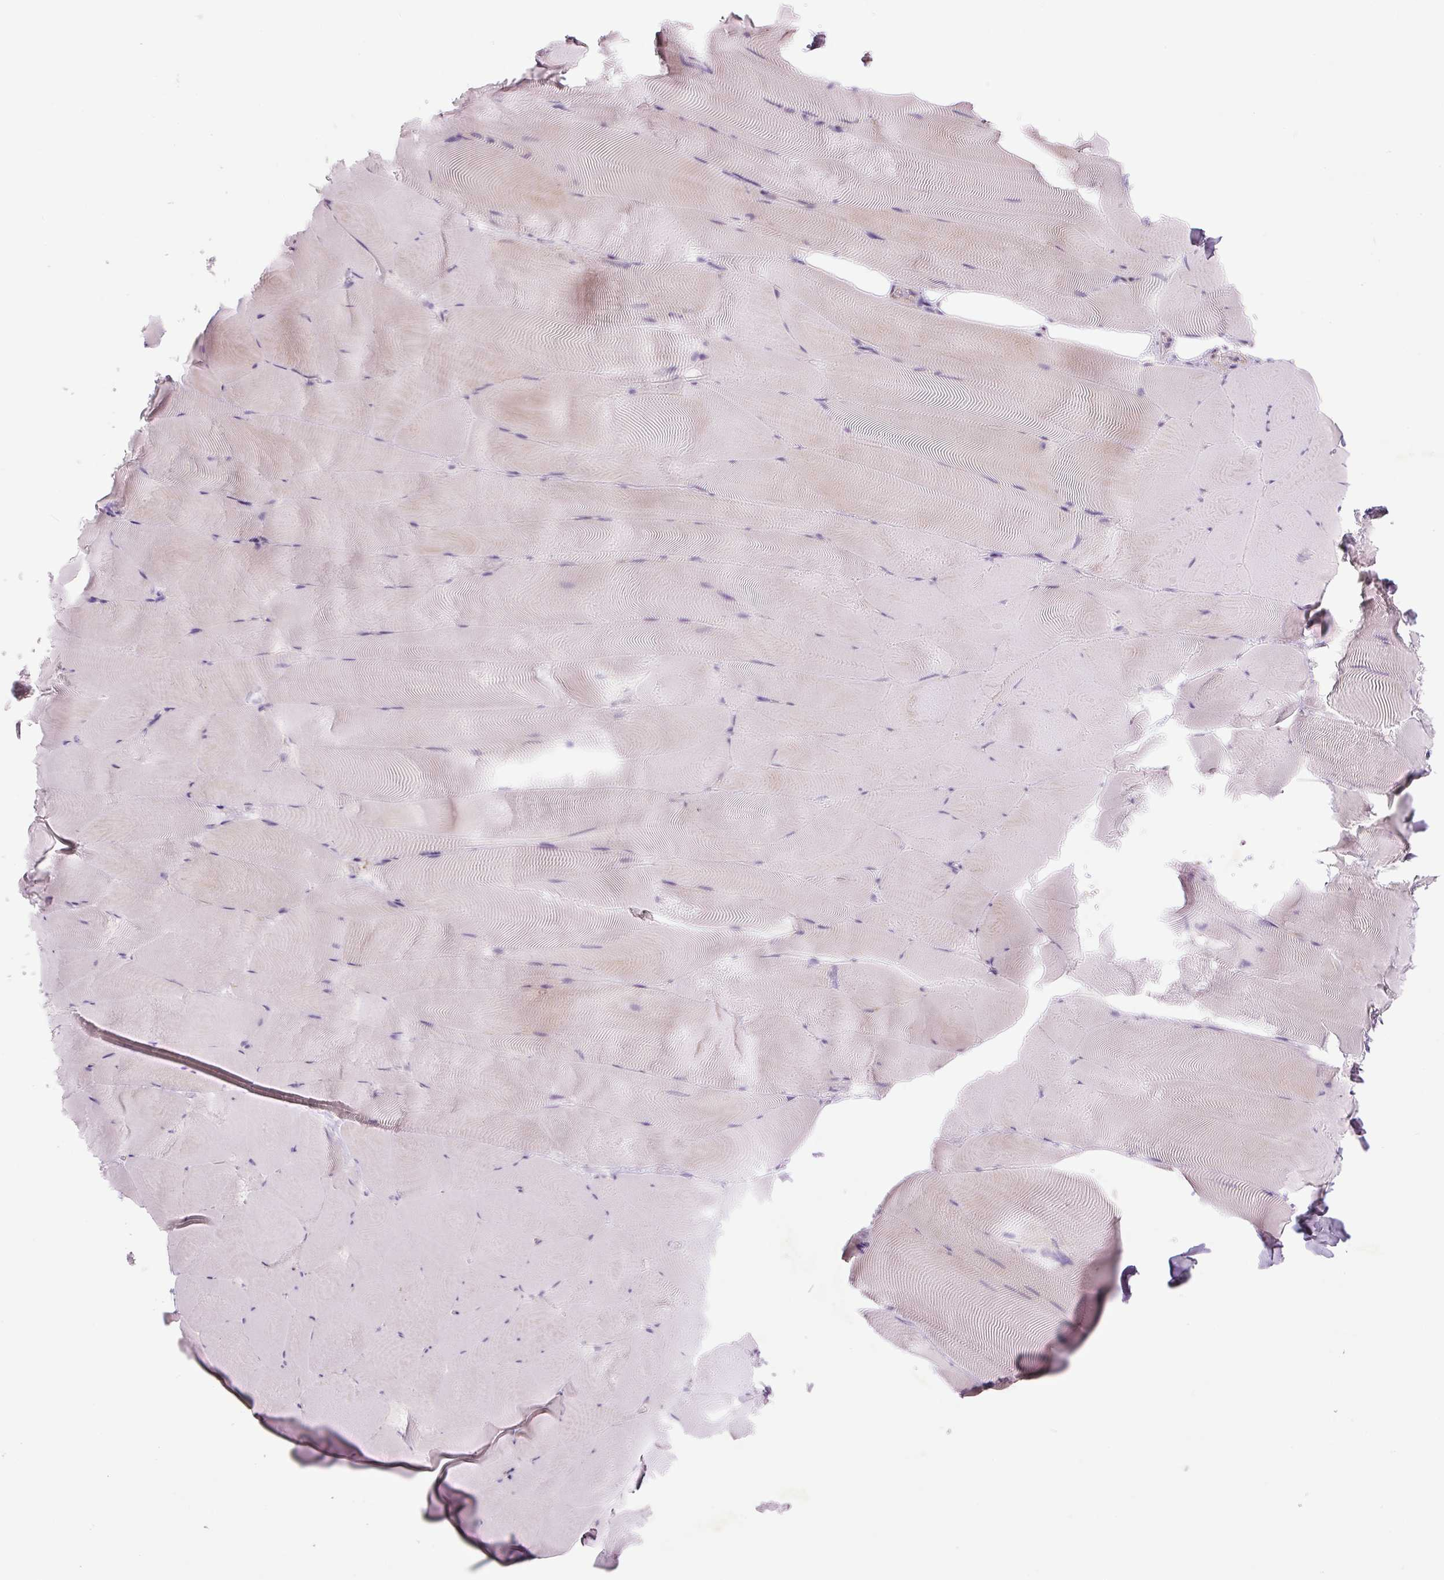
{"staining": {"intensity": "negative", "quantity": "none", "location": "none"}, "tissue": "skeletal muscle", "cell_type": "Myocytes", "image_type": "normal", "snomed": [{"axis": "morphology", "description": "Normal tissue, NOS"}, {"axis": "topography", "description": "Skeletal muscle"}], "caption": "Human skeletal muscle stained for a protein using immunohistochemistry exhibits no positivity in myocytes.", "gene": "CCNI2", "patient": {"sex": "female", "age": 64}}